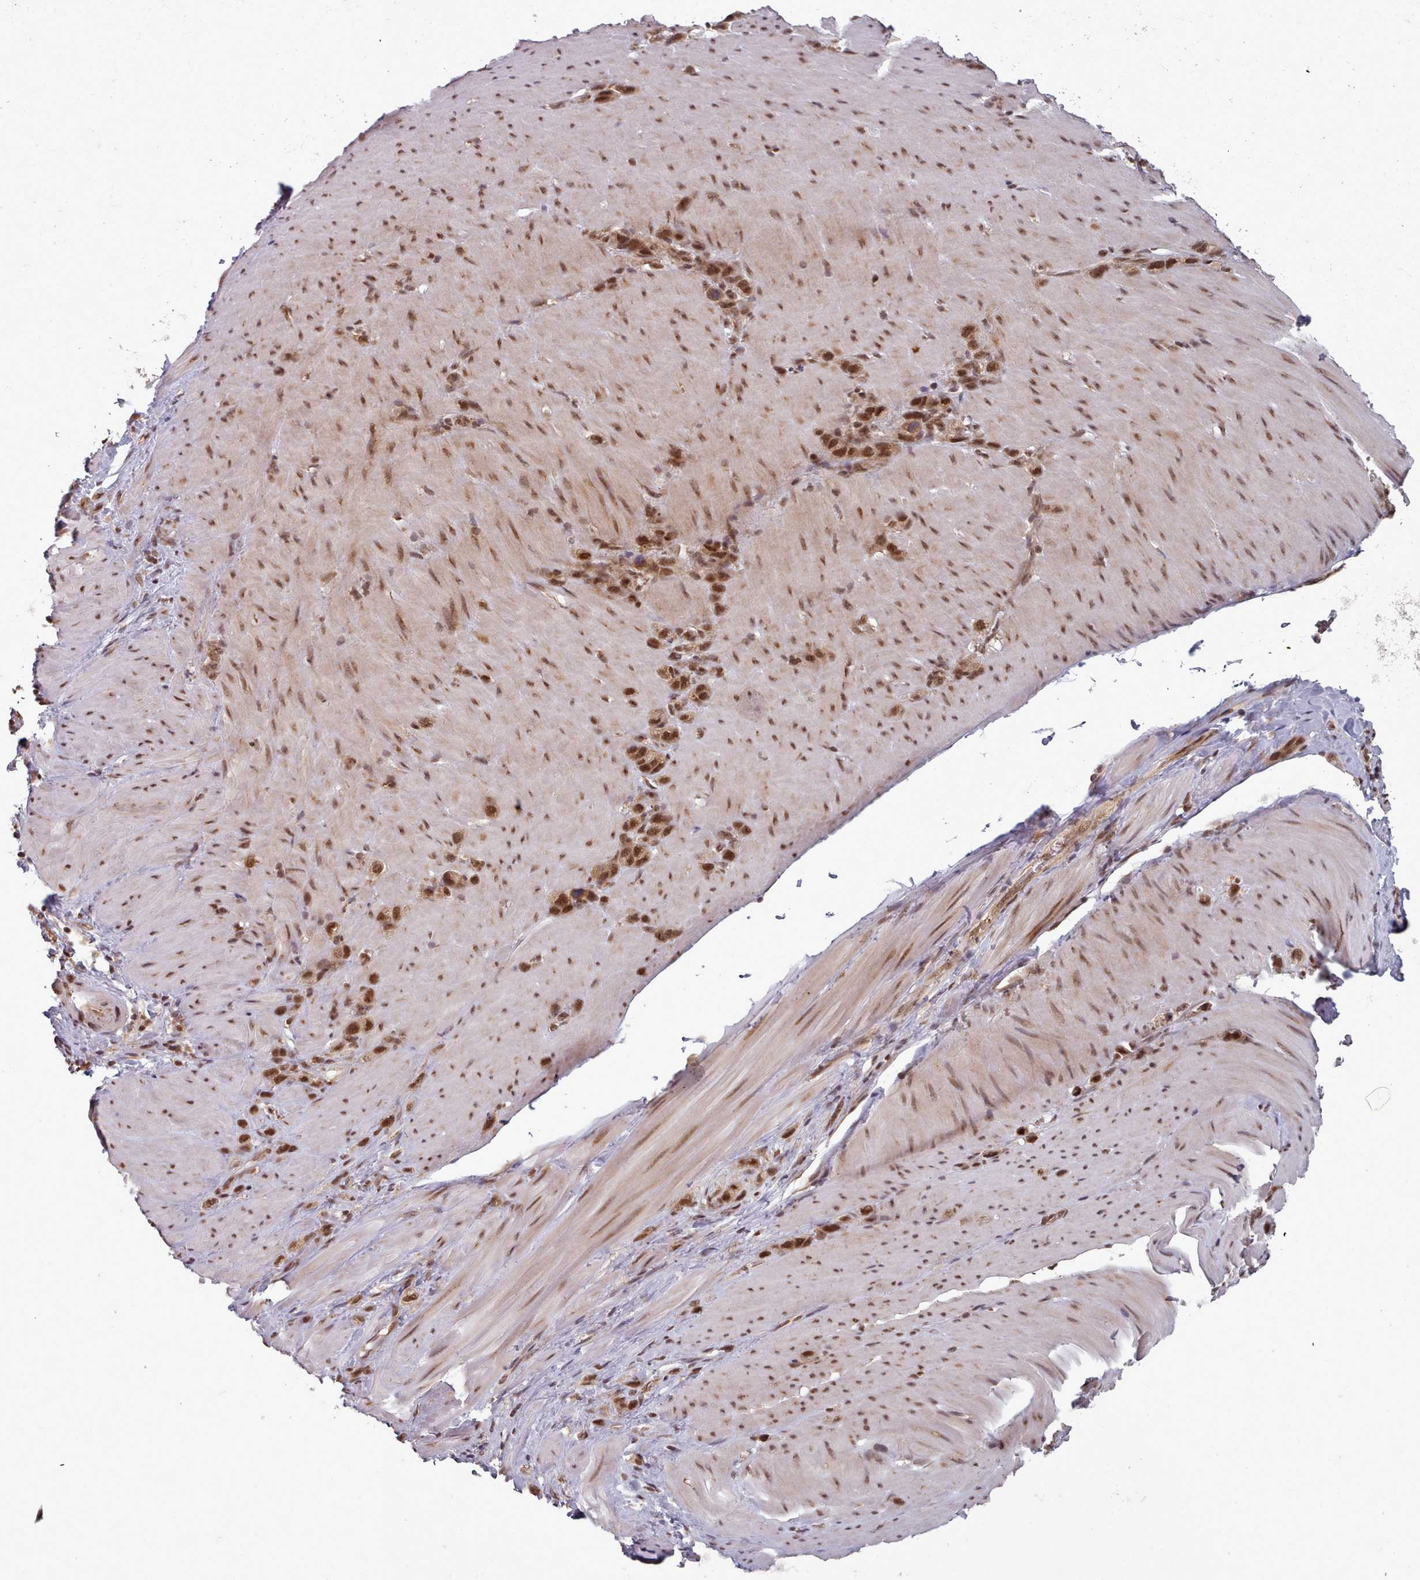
{"staining": {"intensity": "moderate", "quantity": ">75%", "location": "cytoplasmic/membranous,nuclear"}, "tissue": "stomach cancer", "cell_type": "Tumor cells", "image_type": "cancer", "snomed": [{"axis": "morphology", "description": "Adenocarcinoma, NOS"}, {"axis": "topography", "description": "Stomach"}], "caption": "This photomicrograph shows immunohistochemistry (IHC) staining of human stomach adenocarcinoma, with medium moderate cytoplasmic/membranous and nuclear positivity in about >75% of tumor cells.", "gene": "DHX8", "patient": {"sex": "female", "age": 65}}